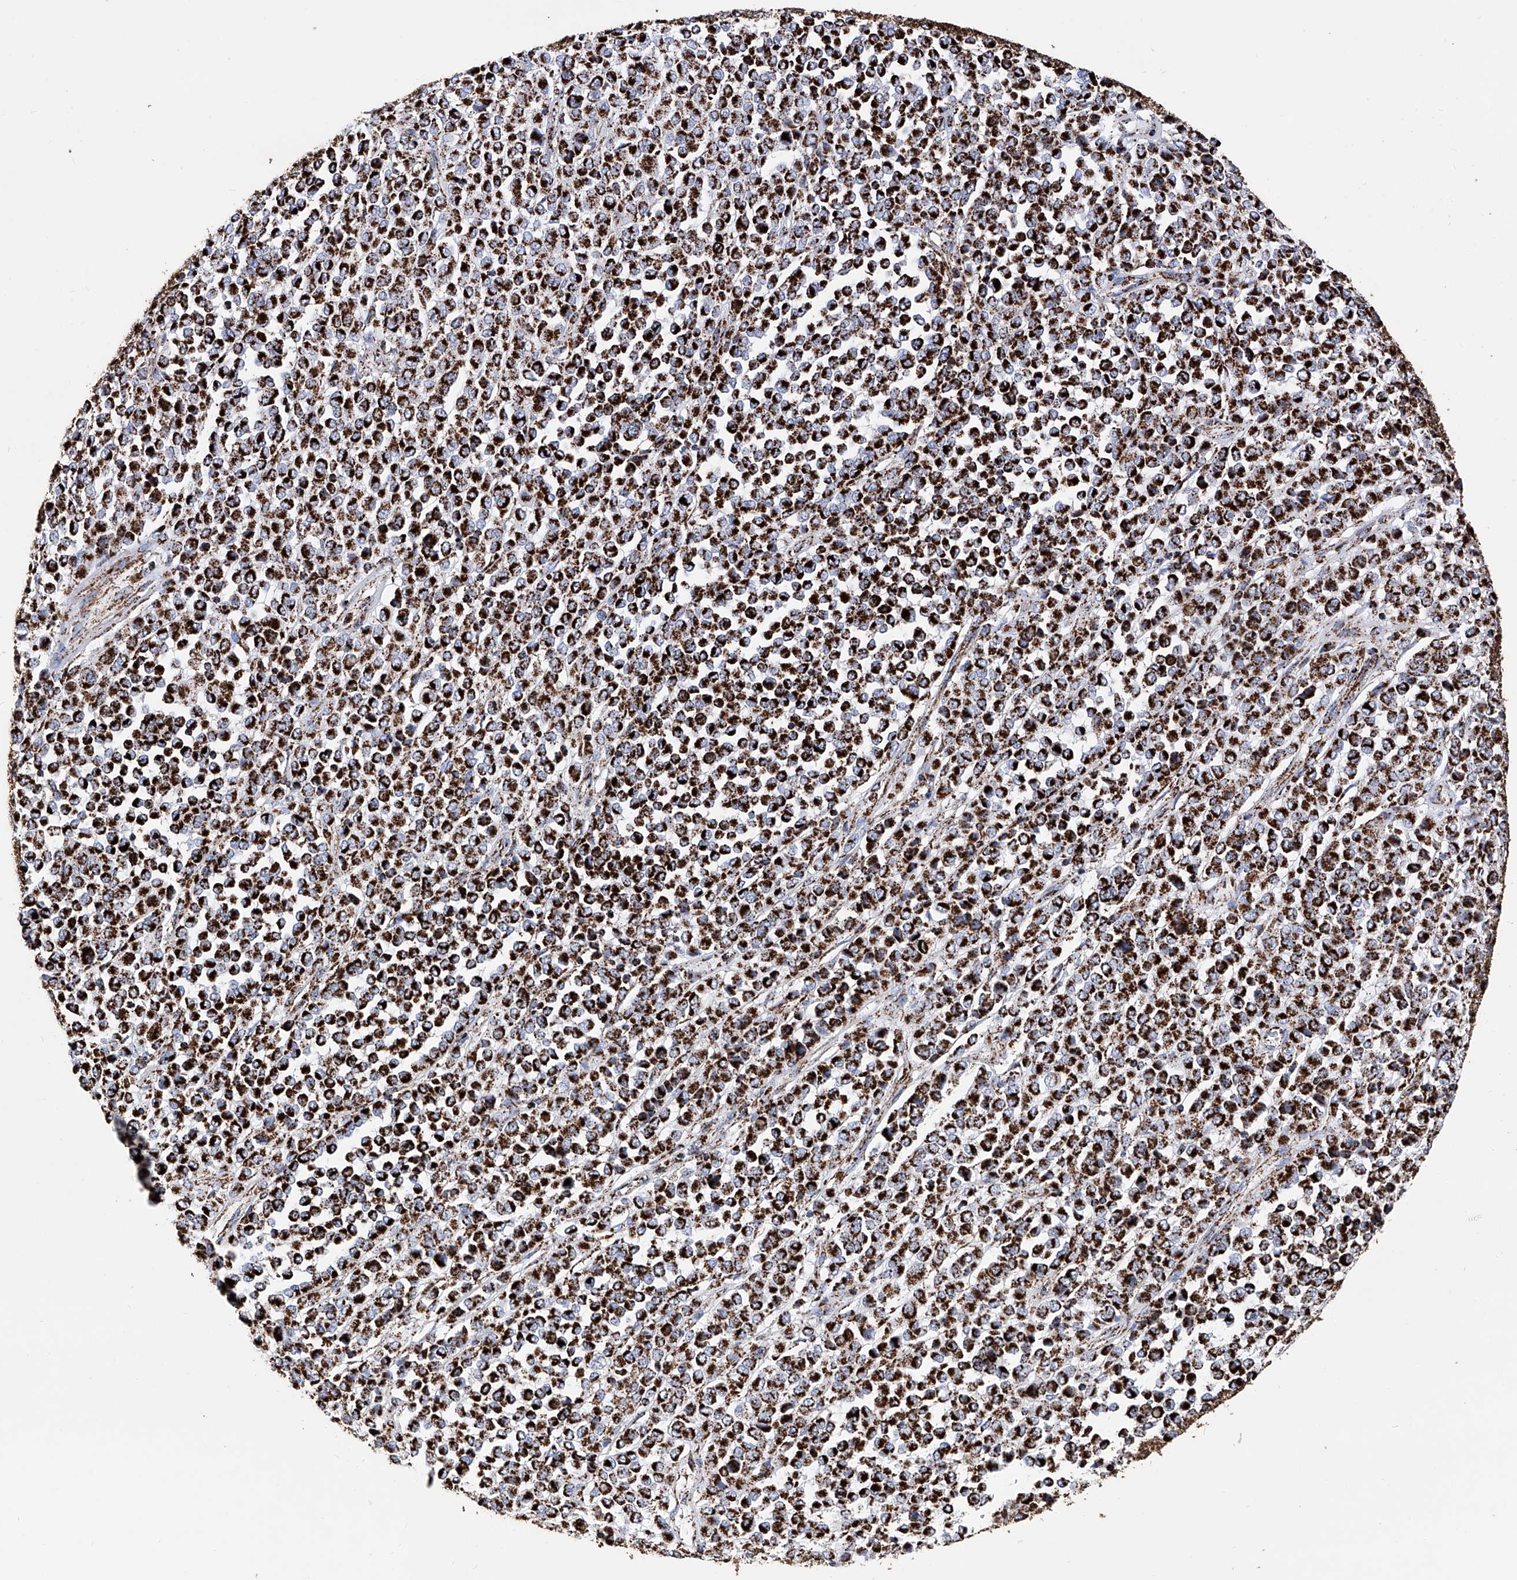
{"staining": {"intensity": "strong", "quantity": ">75%", "location": "cytoplasmic/membranous"}, "tissue": "melanoma", "cell_type": "Tumor cells", "image_type": "cancer", "snomed": [{"axis": "morphology", "description": "Malignant melanoma, Metastatic site"}, {"axis": "topography", "description": "Pancreas"}], "caption": "Immunohistochemical staining of melanoma displays high levels of strong cytoplasmic/membranous protein positivity in approximately >75% of tumor cells.", "gene": "ATP5PF", "patient": {"sex": "female", "age": 30}}